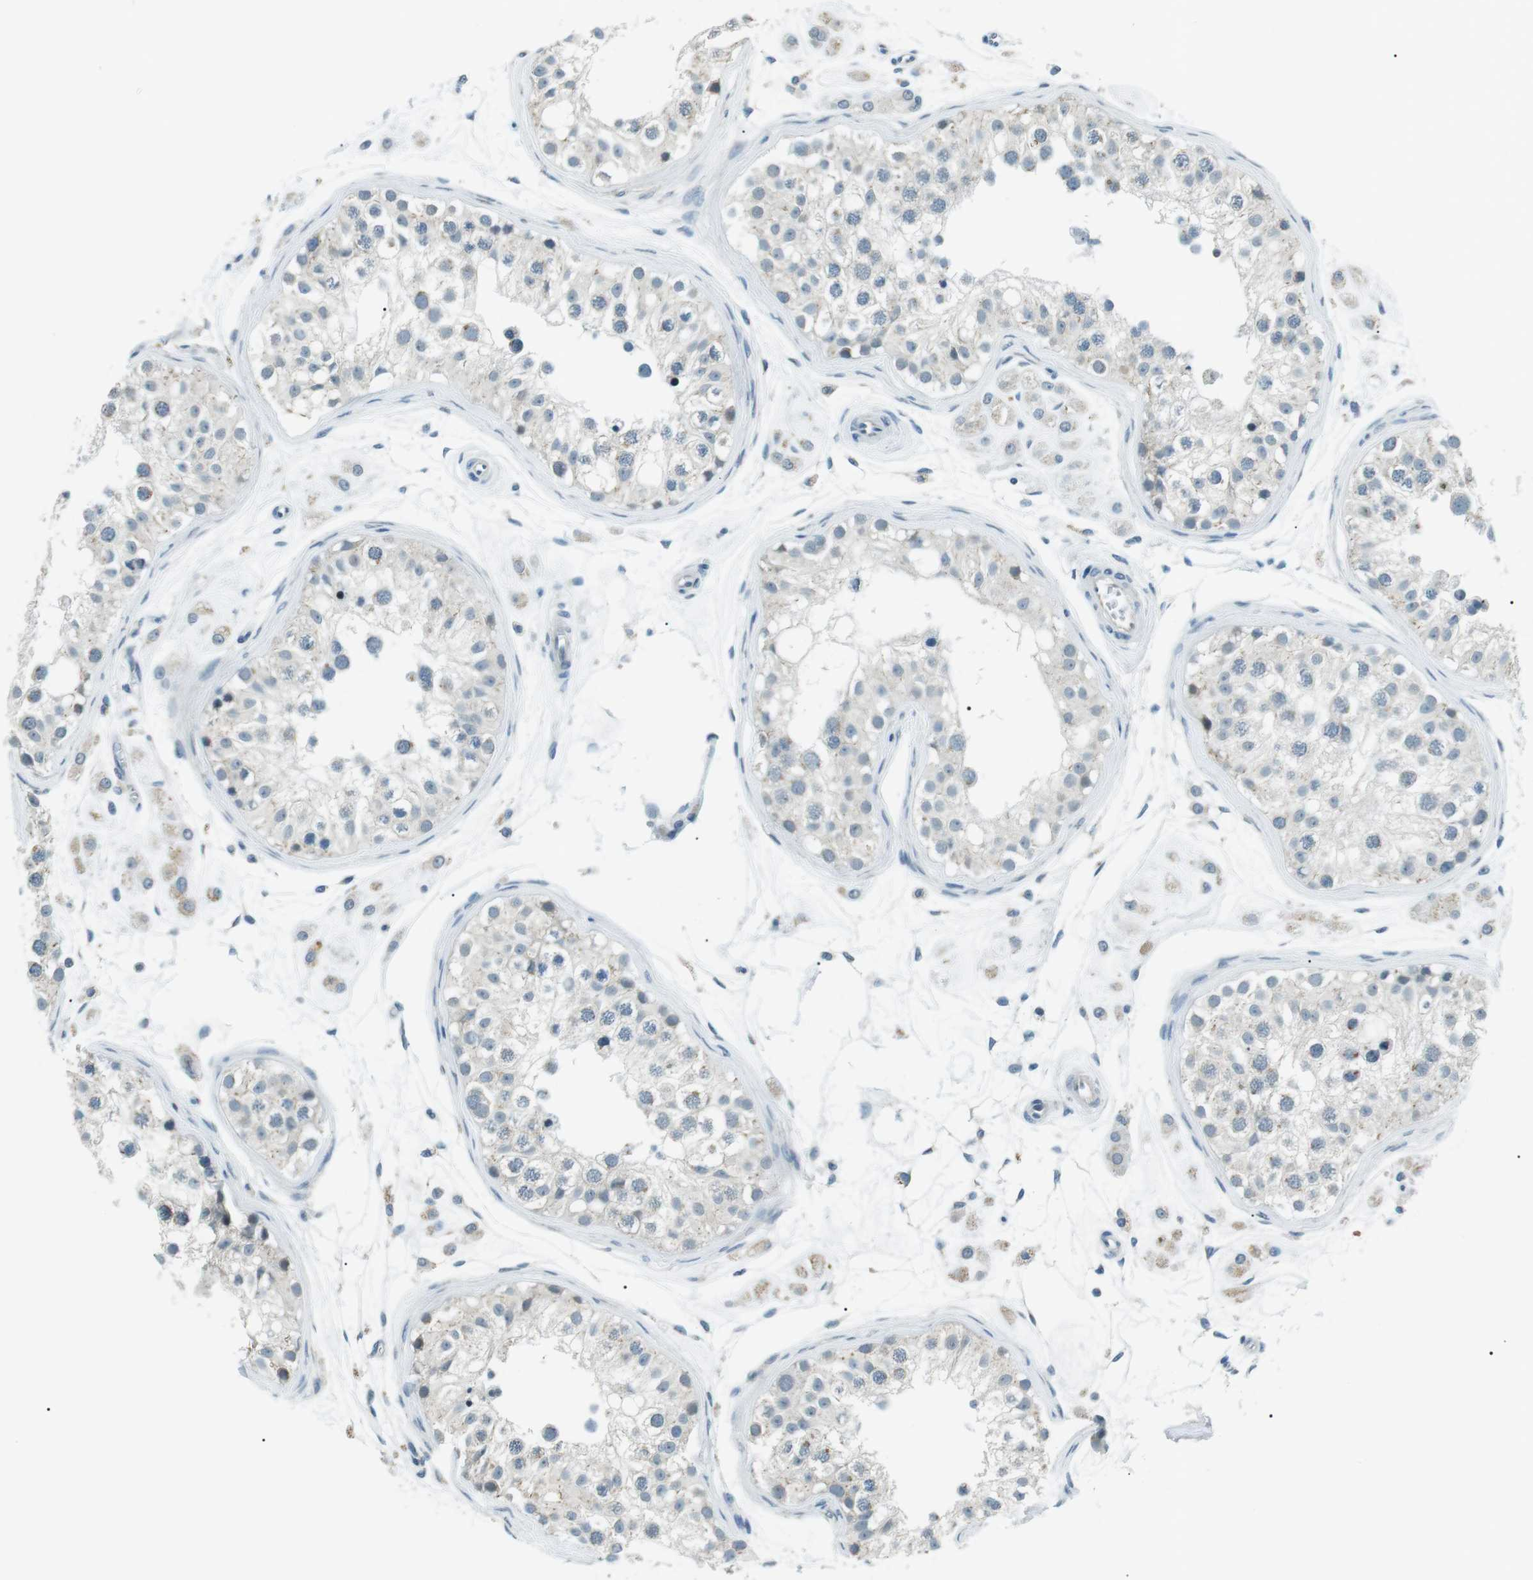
{"staining": {"intensity": "weak", "quantity": "<25%", "location": "cytoplasmic/membranous,nuclear"}, "tissue": "testis", "cell_type": "Cells in seminiferous ducts", "image_type": "normal", "snomed": [{"axis": "morphology", "description": "Normal tissue, NOS"}, {"axis": "morphology", "description": "Adenocarcinoma, metastatic, NOS"}, {"axis": "topography", "description": "Testis"}], "caption": "Immunohistochemical staining of benign human testis reveals no significant positivity in cells in seminiferous ducts. (Brightfield microscopy of DAB (3,3'-diaminobenzidine) IHC at high magnification).", "gene": "ENSG00000289724", "patient": {"sex": "male", "age": 26}}